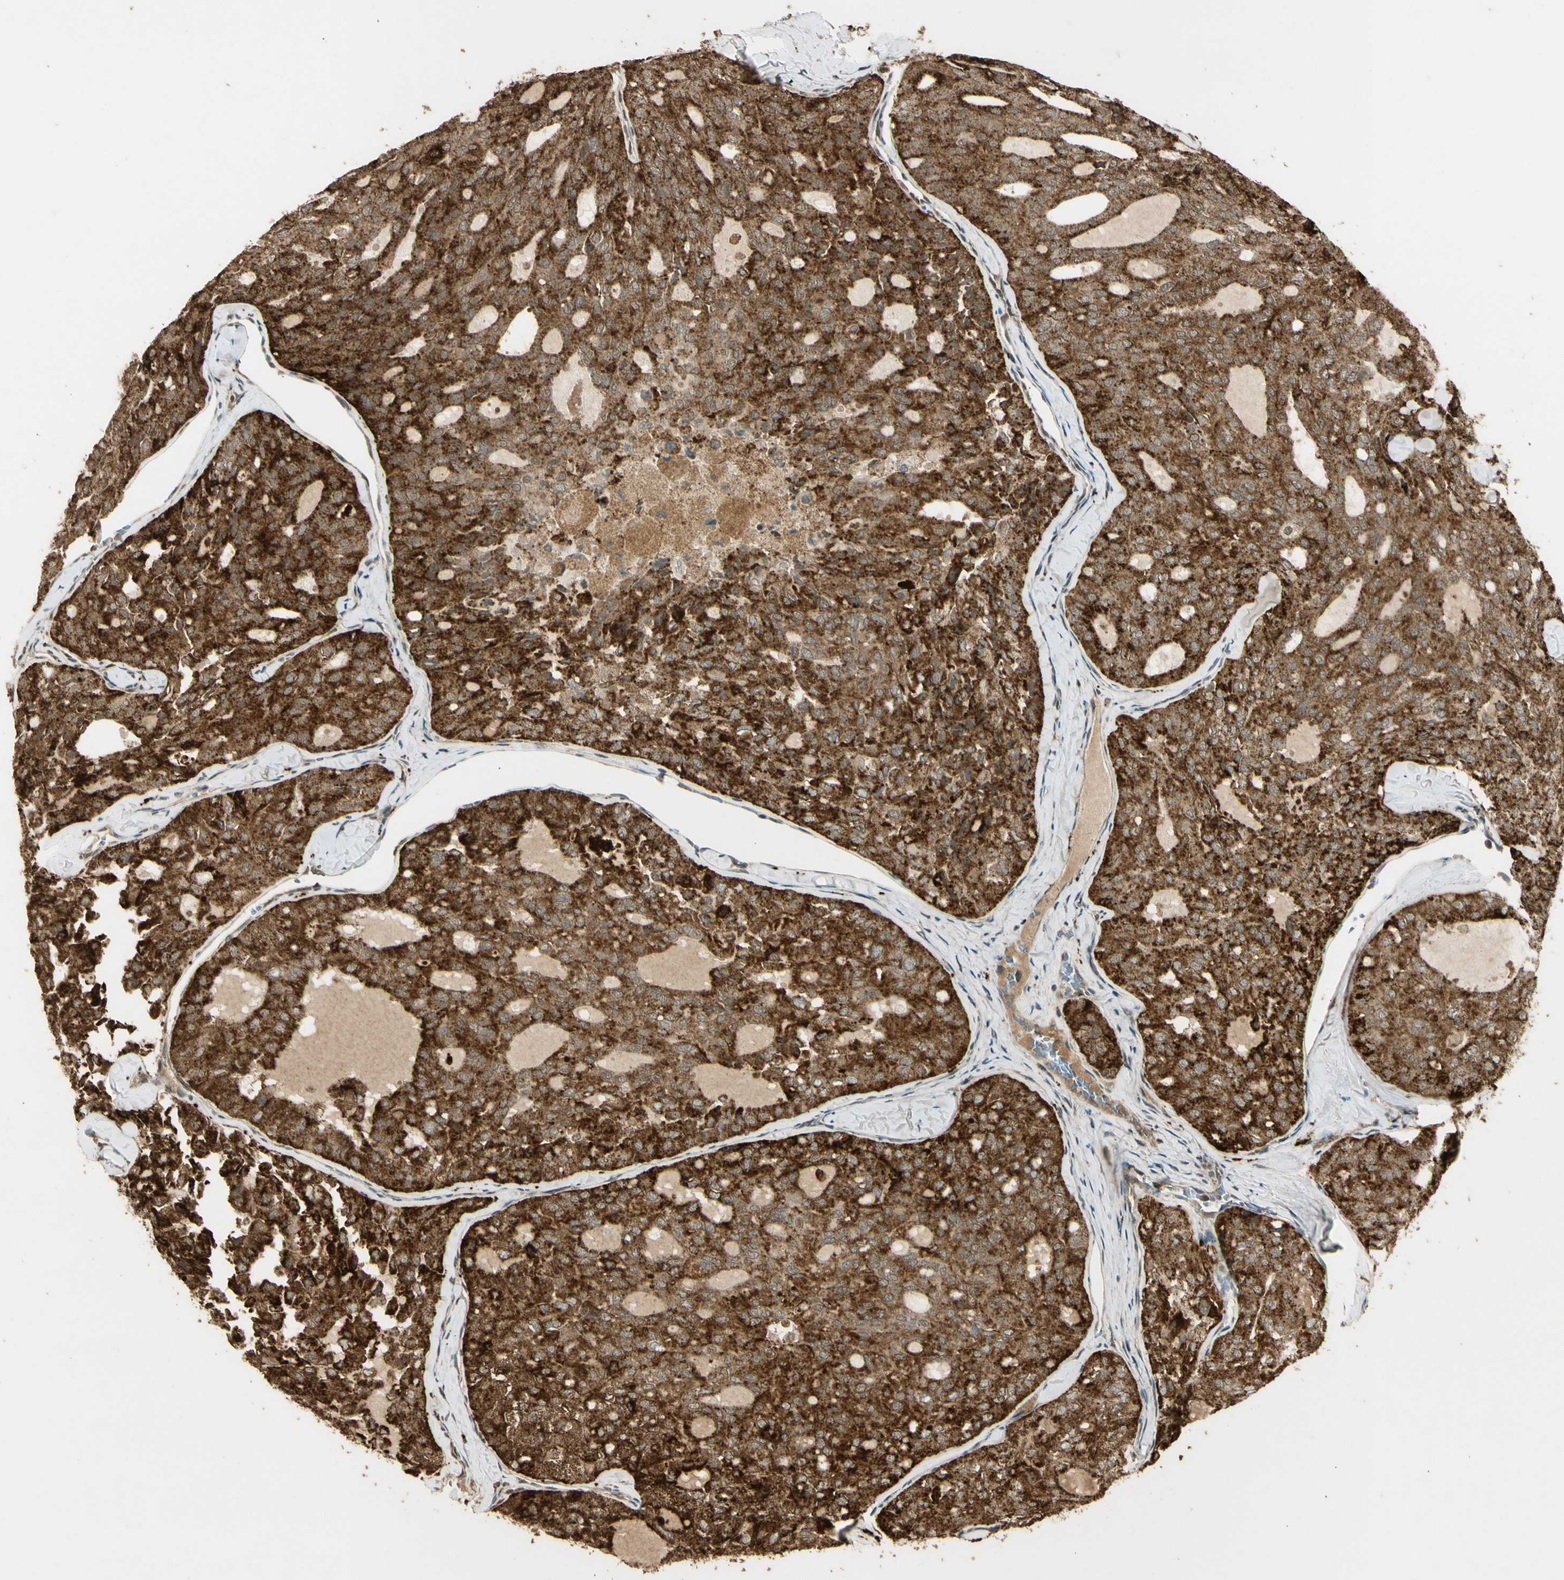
{"staining": {"intensity": "strong", "quantity": ">75%", "location": "cytoplasmic/membranous"}, "tissue": "thyroid cancer", "cell_type": "Tumor cells", "image_type": "cancer", "snomed": [{"axis": "morphology", "description": "Follicular adenoma carcinoma, NOS"}, {"axis": "topography", "description": "Thyroid gland"}], "caption": "High-magnification brightfield microscopy of thyroid cancer stained with DAB (brown) and counterstained with hematoxylin (blue). tumor cells exhibit strong cytoplasmic/membranous positivity is present in about>75% of cells.", "gene": "GMEB2", "patient": {"sex": "male", "age": 75}}